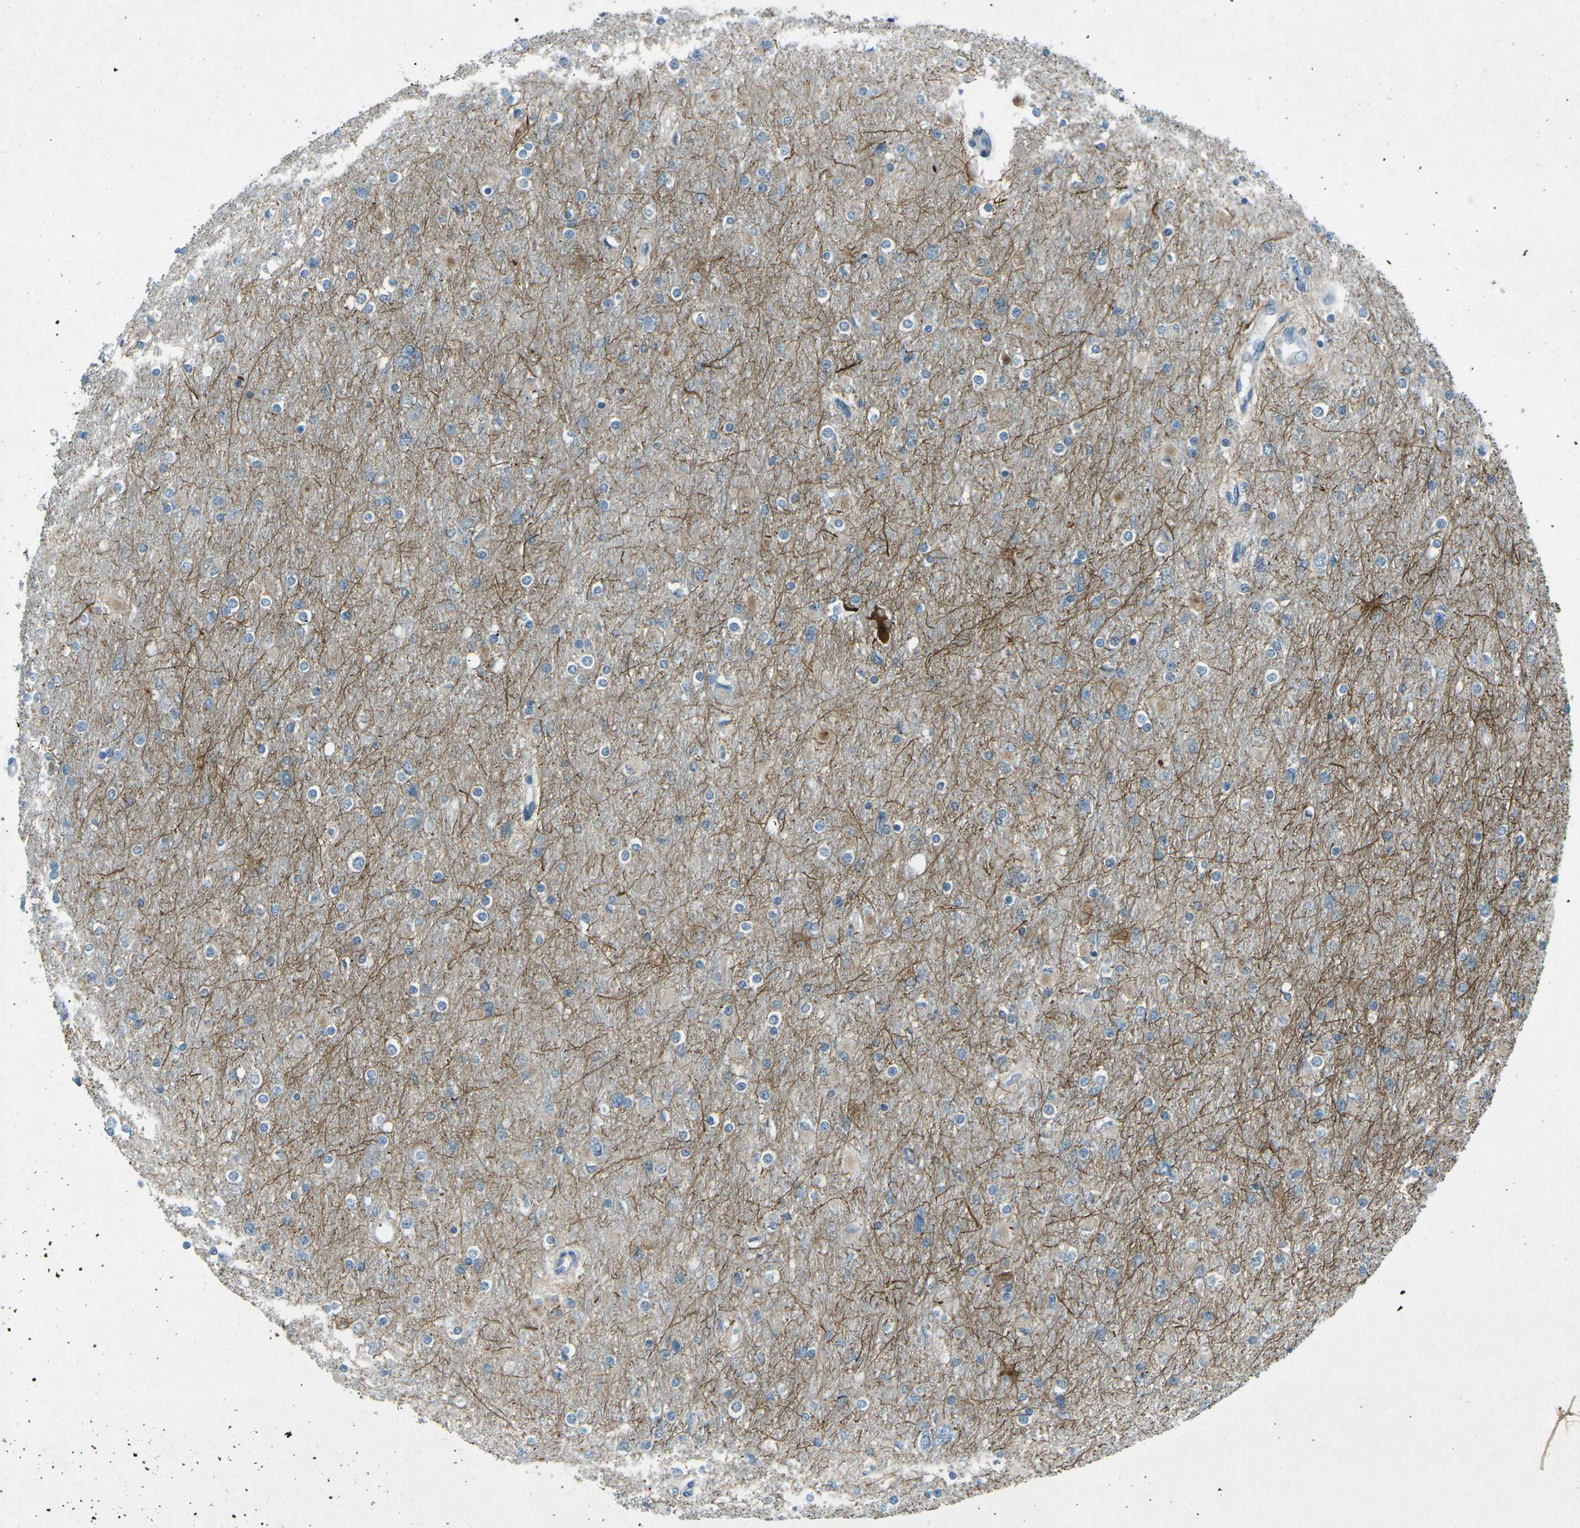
{"staining": {"intensity": "moderate", "quantity": "<25%", "location": "cytoplasmic/membranous"}, "tissue": "glioma", "cell_type": "Tumor cells", "image_type": "cancer", "snomed": [{"axis": "morphology", "description": "Glioma, malignant, High grade"}, {"axis": "topography", "description": "Cerebral cortex"}], "caption": "The image exhibits a brown stain indicating the presence of a protein in the cytoplasmic/membranous of tumor cells in malignant glioma (high-grade).", "gene": "PRKCA", "patient": {"sex": "female", "age": 36}}